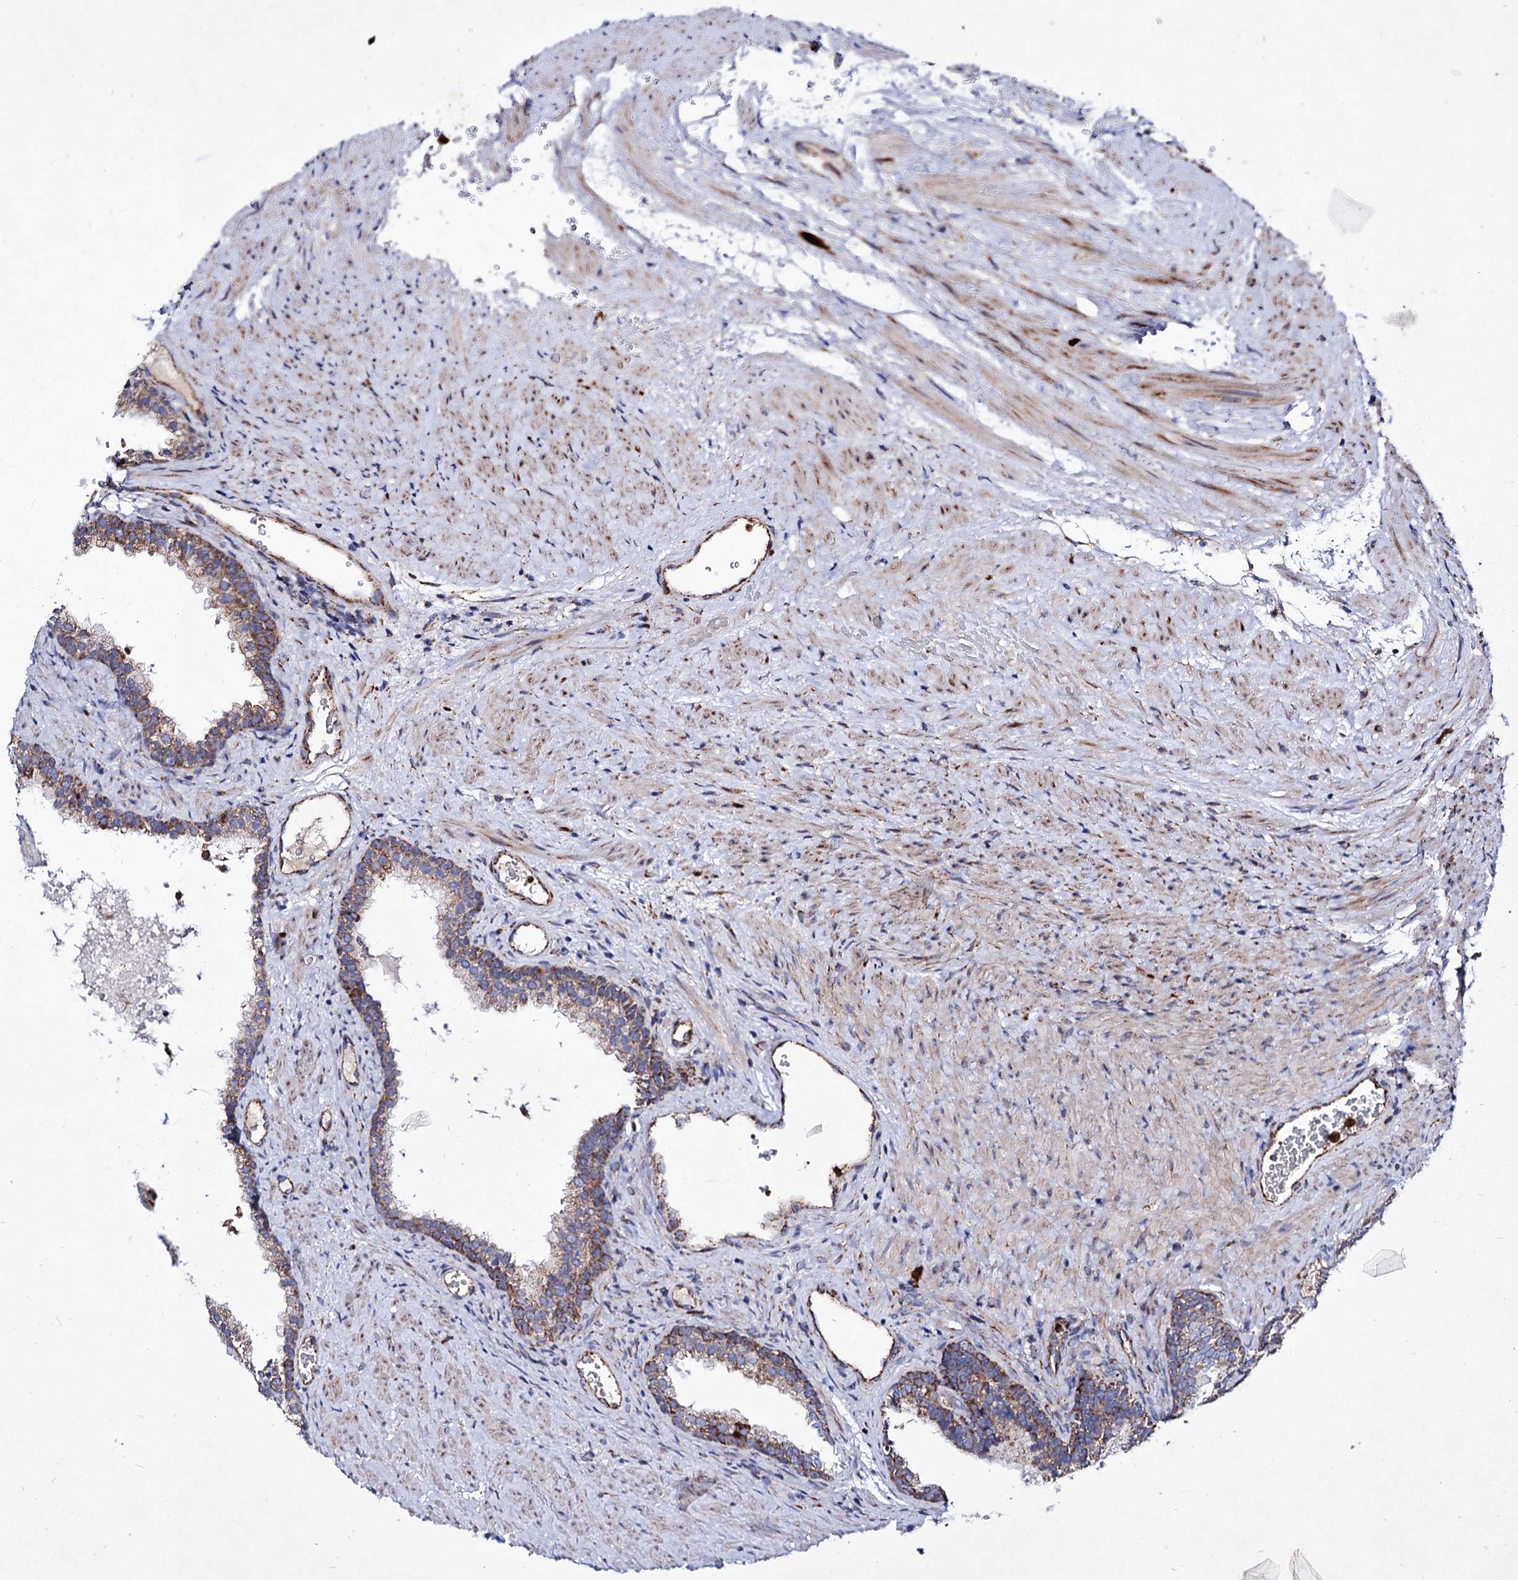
{"staining": {"intensity": "moderate", "quantity": "<25%", "location": "cytoplasmic/membranous"}, "tissue": "prostate", "cell_type": "Glandular cells", "image_type": "normal", "snomed": [{"axis": "morphology", "description": "Normal tissue, NOS"}, {"axis": "topography", "description": "Prostate"}], "caption": "About <25% of glandular cells in benign human prostate demonstrate moderate cytoplasmic/membranous protein positivity as visualized by brown immunohistochemical staining.", "gene": "ACAD9", "patient": {"sex": "male", "age": 76}}